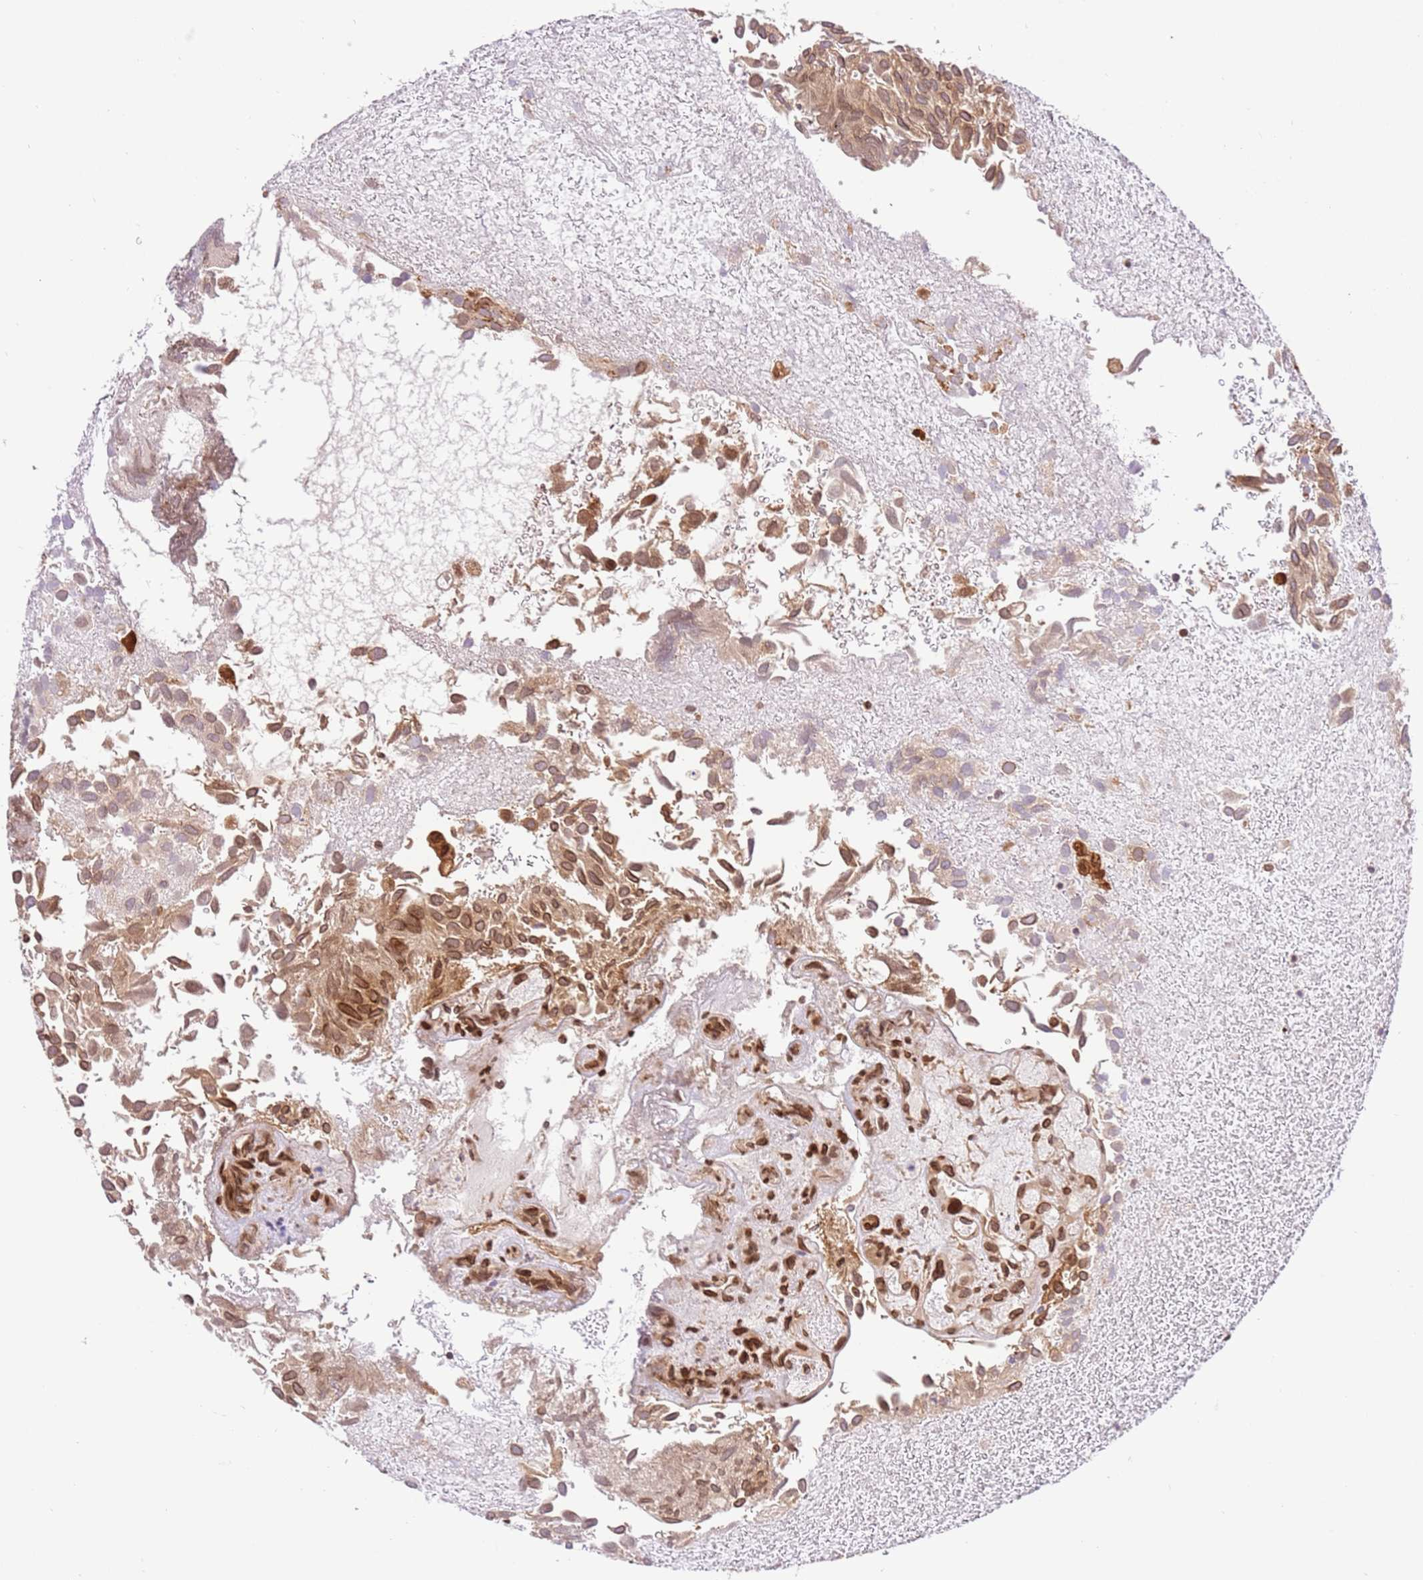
{"staining": {"intensity": "moderate", "quantity": ">75%", "location": "cytoplasmic/membranous,nuclear"}, "tissue": "urothelial cancer", "cell_type": "Tumor cells", "image_type": "cancer", "snomed": [{"axis": "morphology", "description": "Urothelial carcinoma, Low grade"}, {"axis": "topography", "description": "Urinary bladder"}], "caption": "Tumor cells display moderate cytoplasmic/membranous and nuclear positivity in approximately >75% of cells in urothelial cancer.", "gene": "TRIM37", "patient": {"sex": "male", "age": 88}}